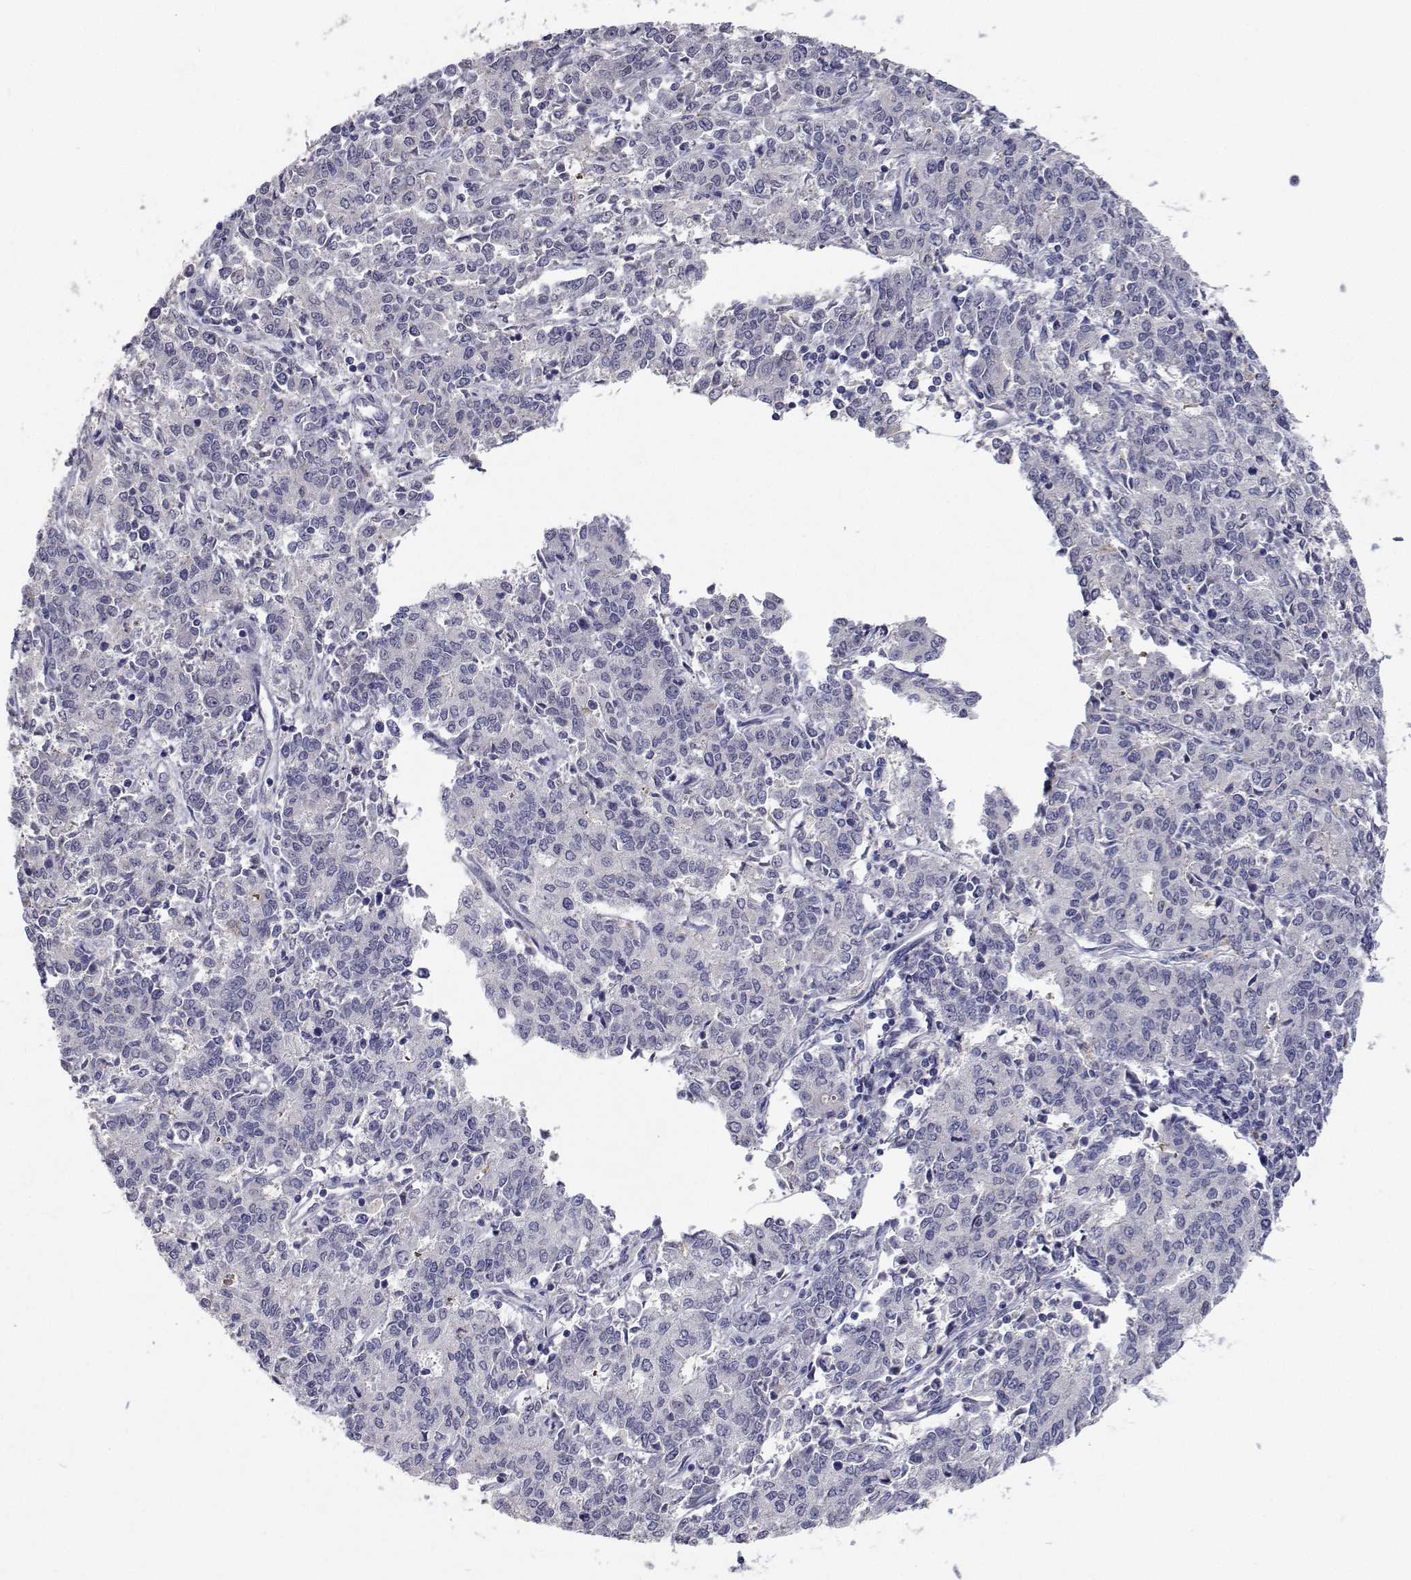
{"staining": {"intensity": "negative", "quantity": "none", "location": "none"}, "tissue": "endometrial cancer", "cell_type": "Tumor cells", "image_type": "cancer", "snomed": [{"axis": "morphology", "description": "Adenocarcinoma, NOS"}, {"axis": "topography", "description": "Endometrium"}], "caption": "Immunohistochemistry image of human endometrial cancer stained for a protein (brown), which exhibits no positivity in tumor cells. (Immunohistochemistry, brightfield microscopy, high magnification).", "gene": "RBPJL", "patient": {"sex": "female", "age": 50}}